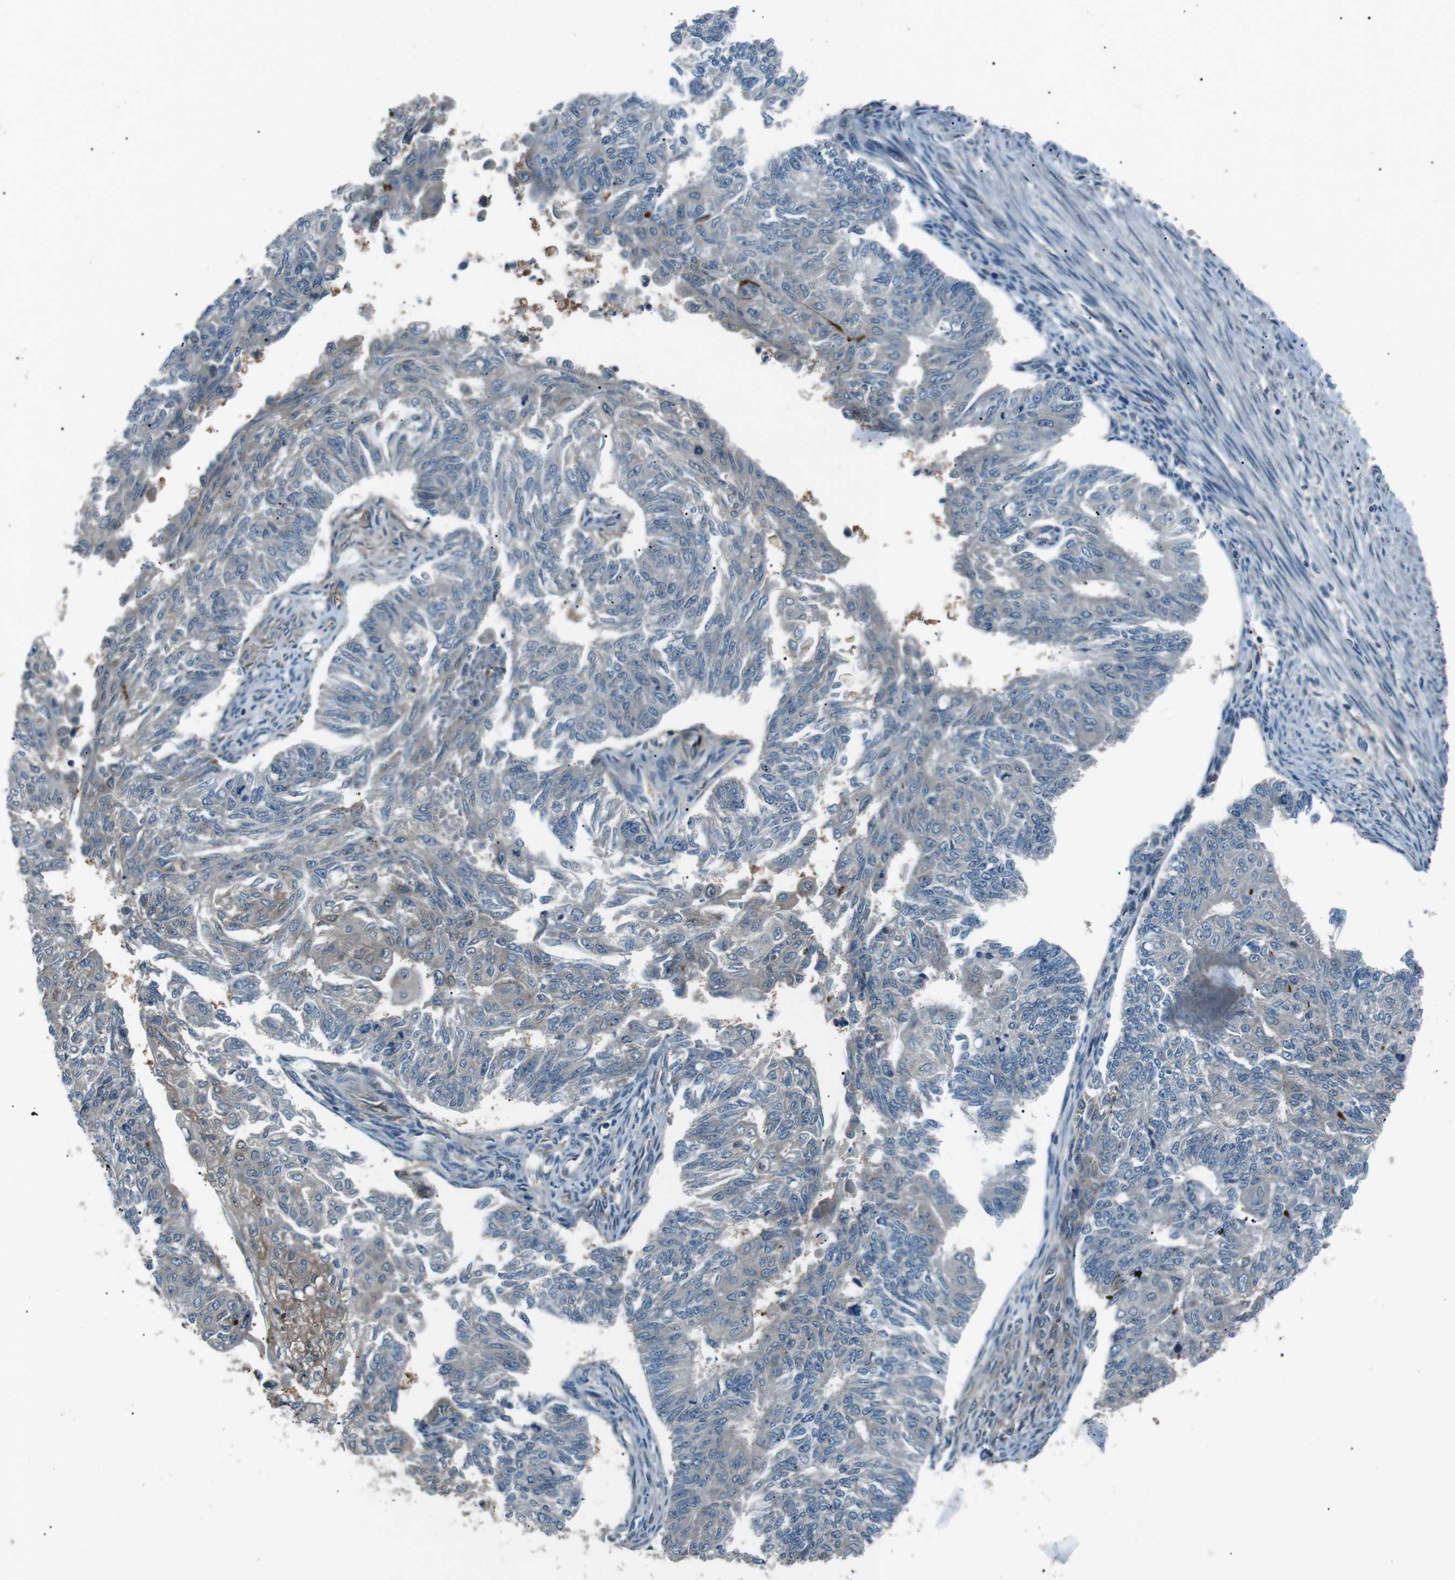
{"staining": {"intensity": "weak", "quantity": "<25%", "location": "cytoplasmic/membranous"}, "tissue": "endometrial cancer", "cell_type": "Tumor cells", "image_type": "cancer", "snomed": [{"axis": "morphology", "description": "Adenocarcinoma, NOS"}, {"axis": "topography", "description": "Endometrium"}], "caption": "DAB immunohistochemical staining of endometrial adenocarcinoma reveals no significant expression in tumor cells.", "gene": "LRIG2", "patient": {"sex": "female", "age": 32}}